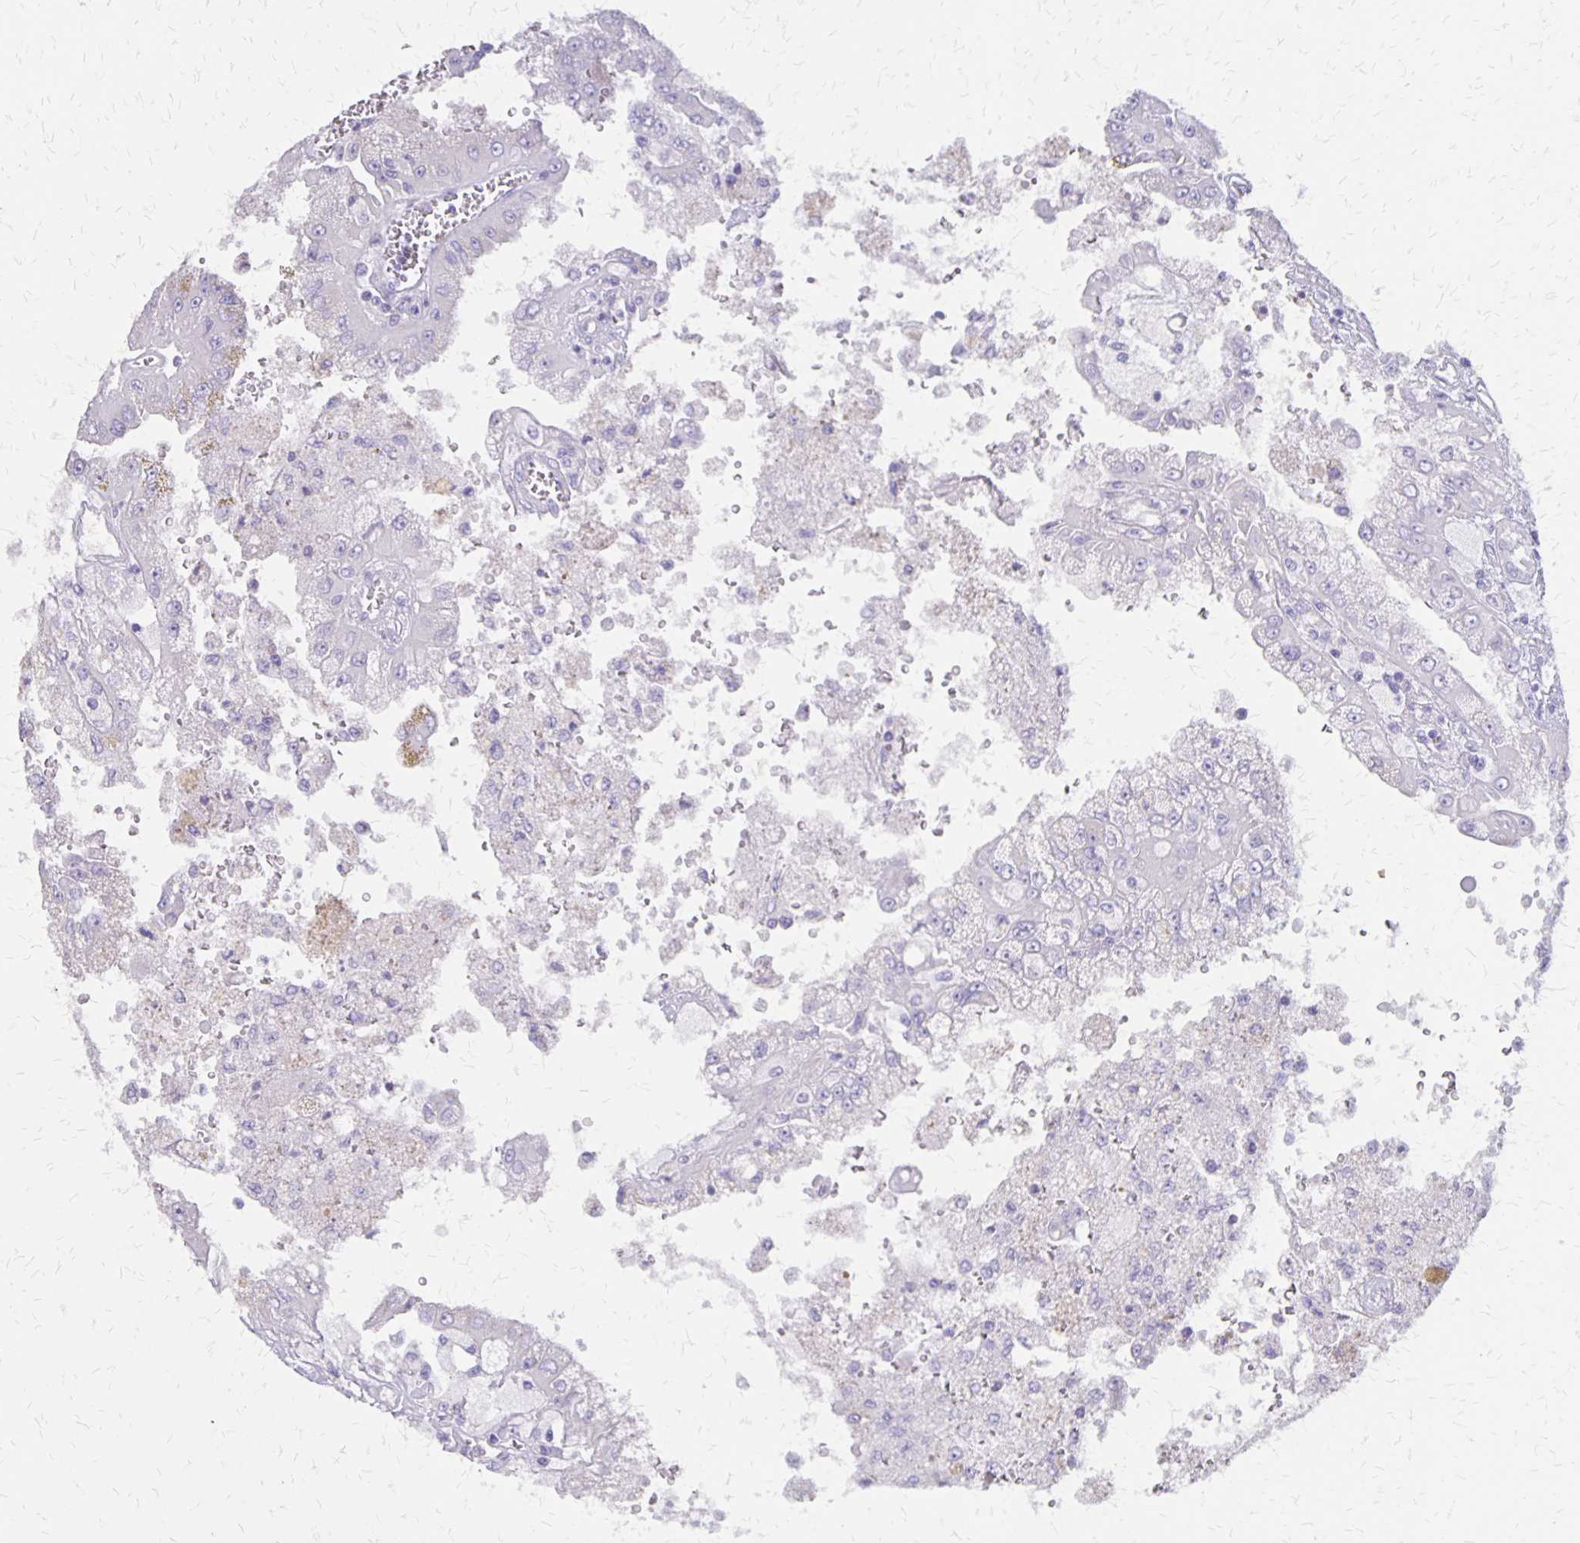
{"staining": {"intensity": "negative", "quantity": "none", "location": "none"}, "tissue": "renal cancer", "cell_type": "Tumor cells", "image_type": "cancer", "snomed": [{"axis": "morphology", "description": "Adenocarcinoma, NOS"}, {"axis": "topography", "description": "Kidney"}], "caption": "IHC of human renal cancer (adenocarcinoma) shows no staining in tumor cells. (Stains: DAB immunohistochemistry with hematoxylin counter stain, Microscopy: brightfield microscopy at high magnification).", "gene": "SEPTIN5", "patient": {"sex": "male", "age": 58}}